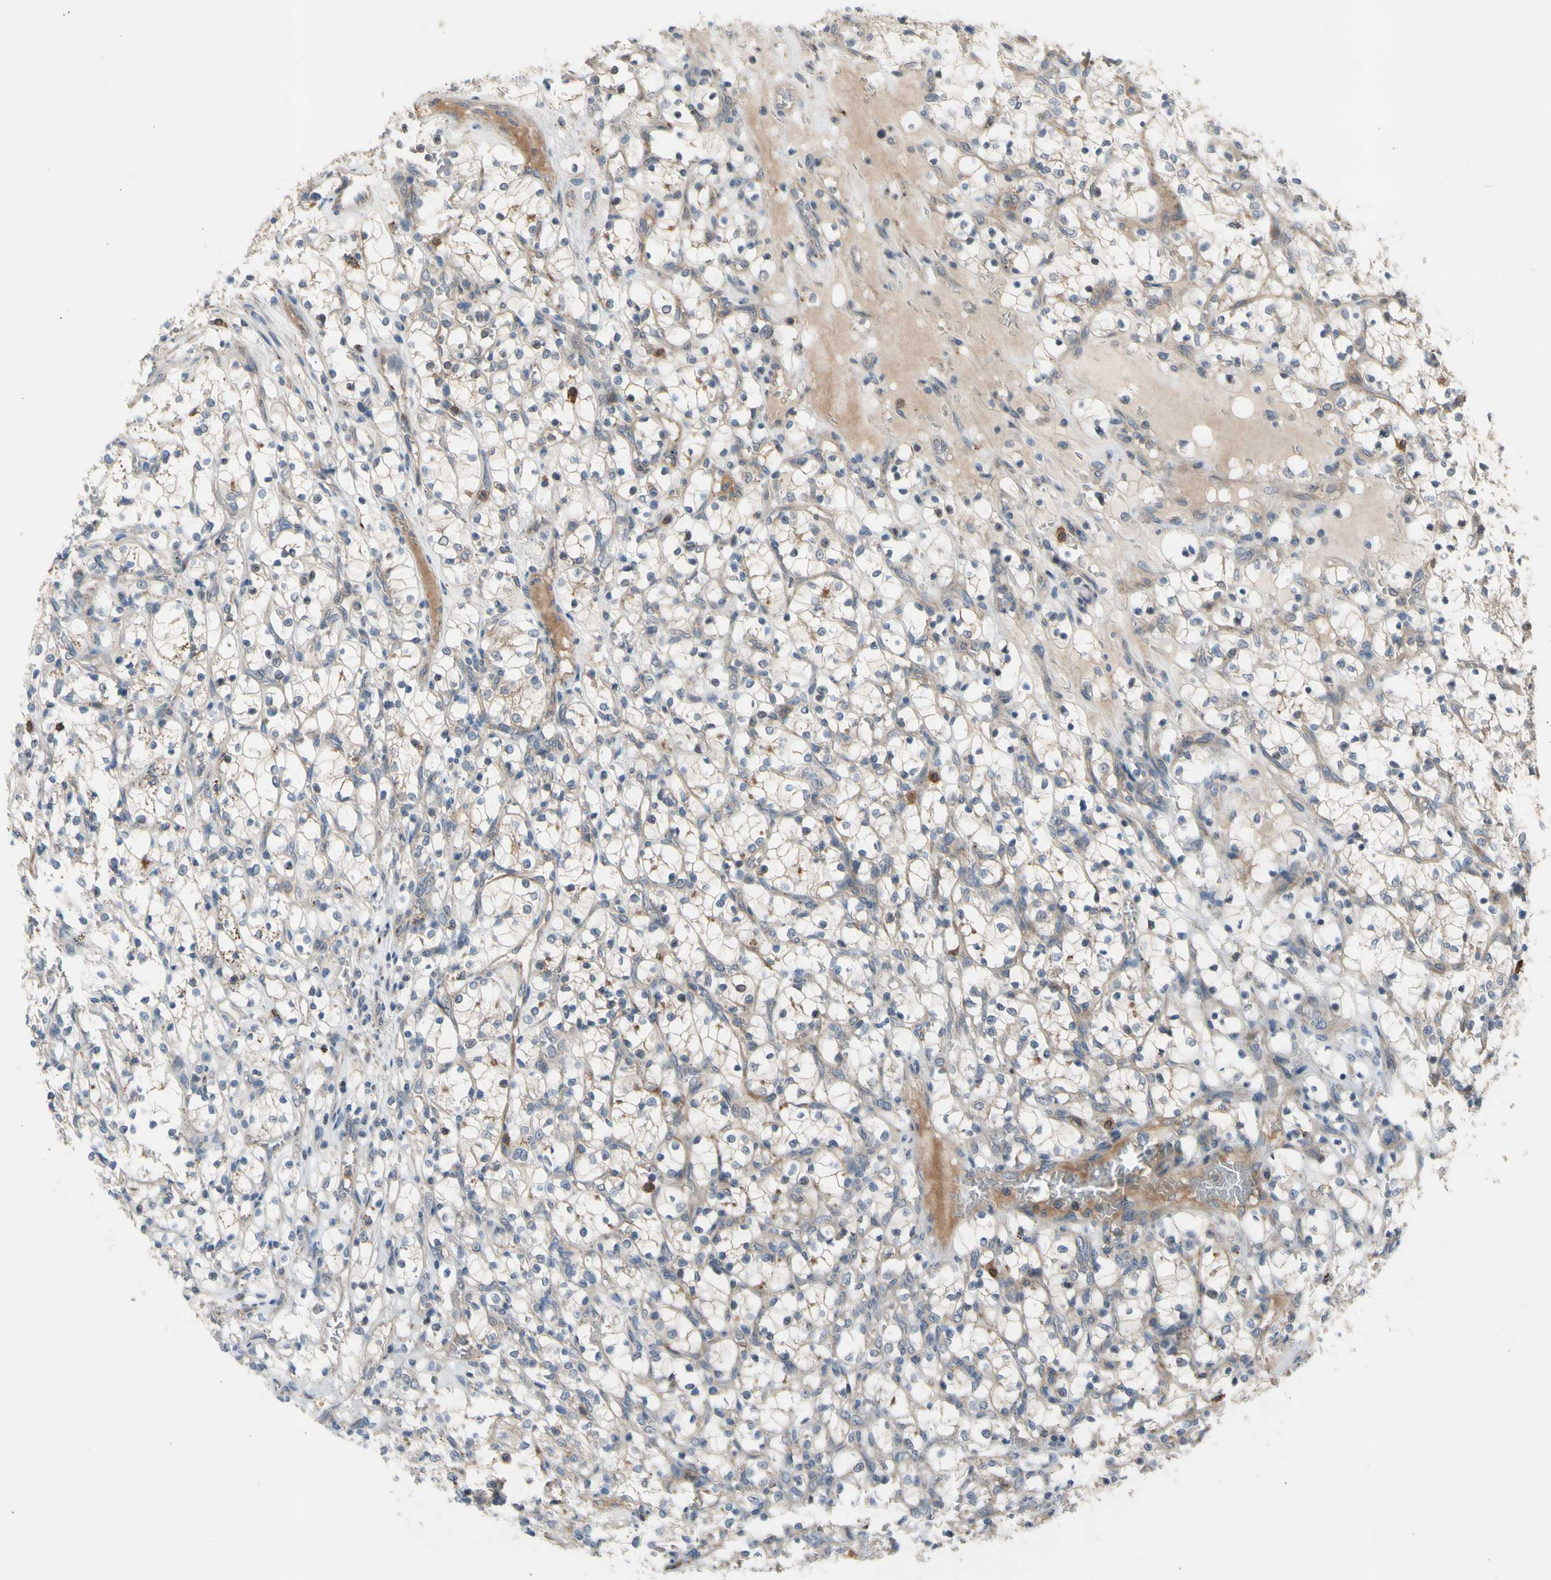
{"staining": {"intensity": "negative", "quantity": "none", "location": "none"}, "tissue": "renal cancer", "cell_type": "Tumor cells", "image_type": "cancer", "snomed": [{"axis": "morphology", "description": "Adenocarcinoma, NOS"}, {"axis": "topography", "description": "Kidney"}], "caption": "The image displays no significant positivity in tumor cells of adenocarcinoma (renal).", "gene": "GALNT5", "patient": {"sex": "female", "age": 69}}